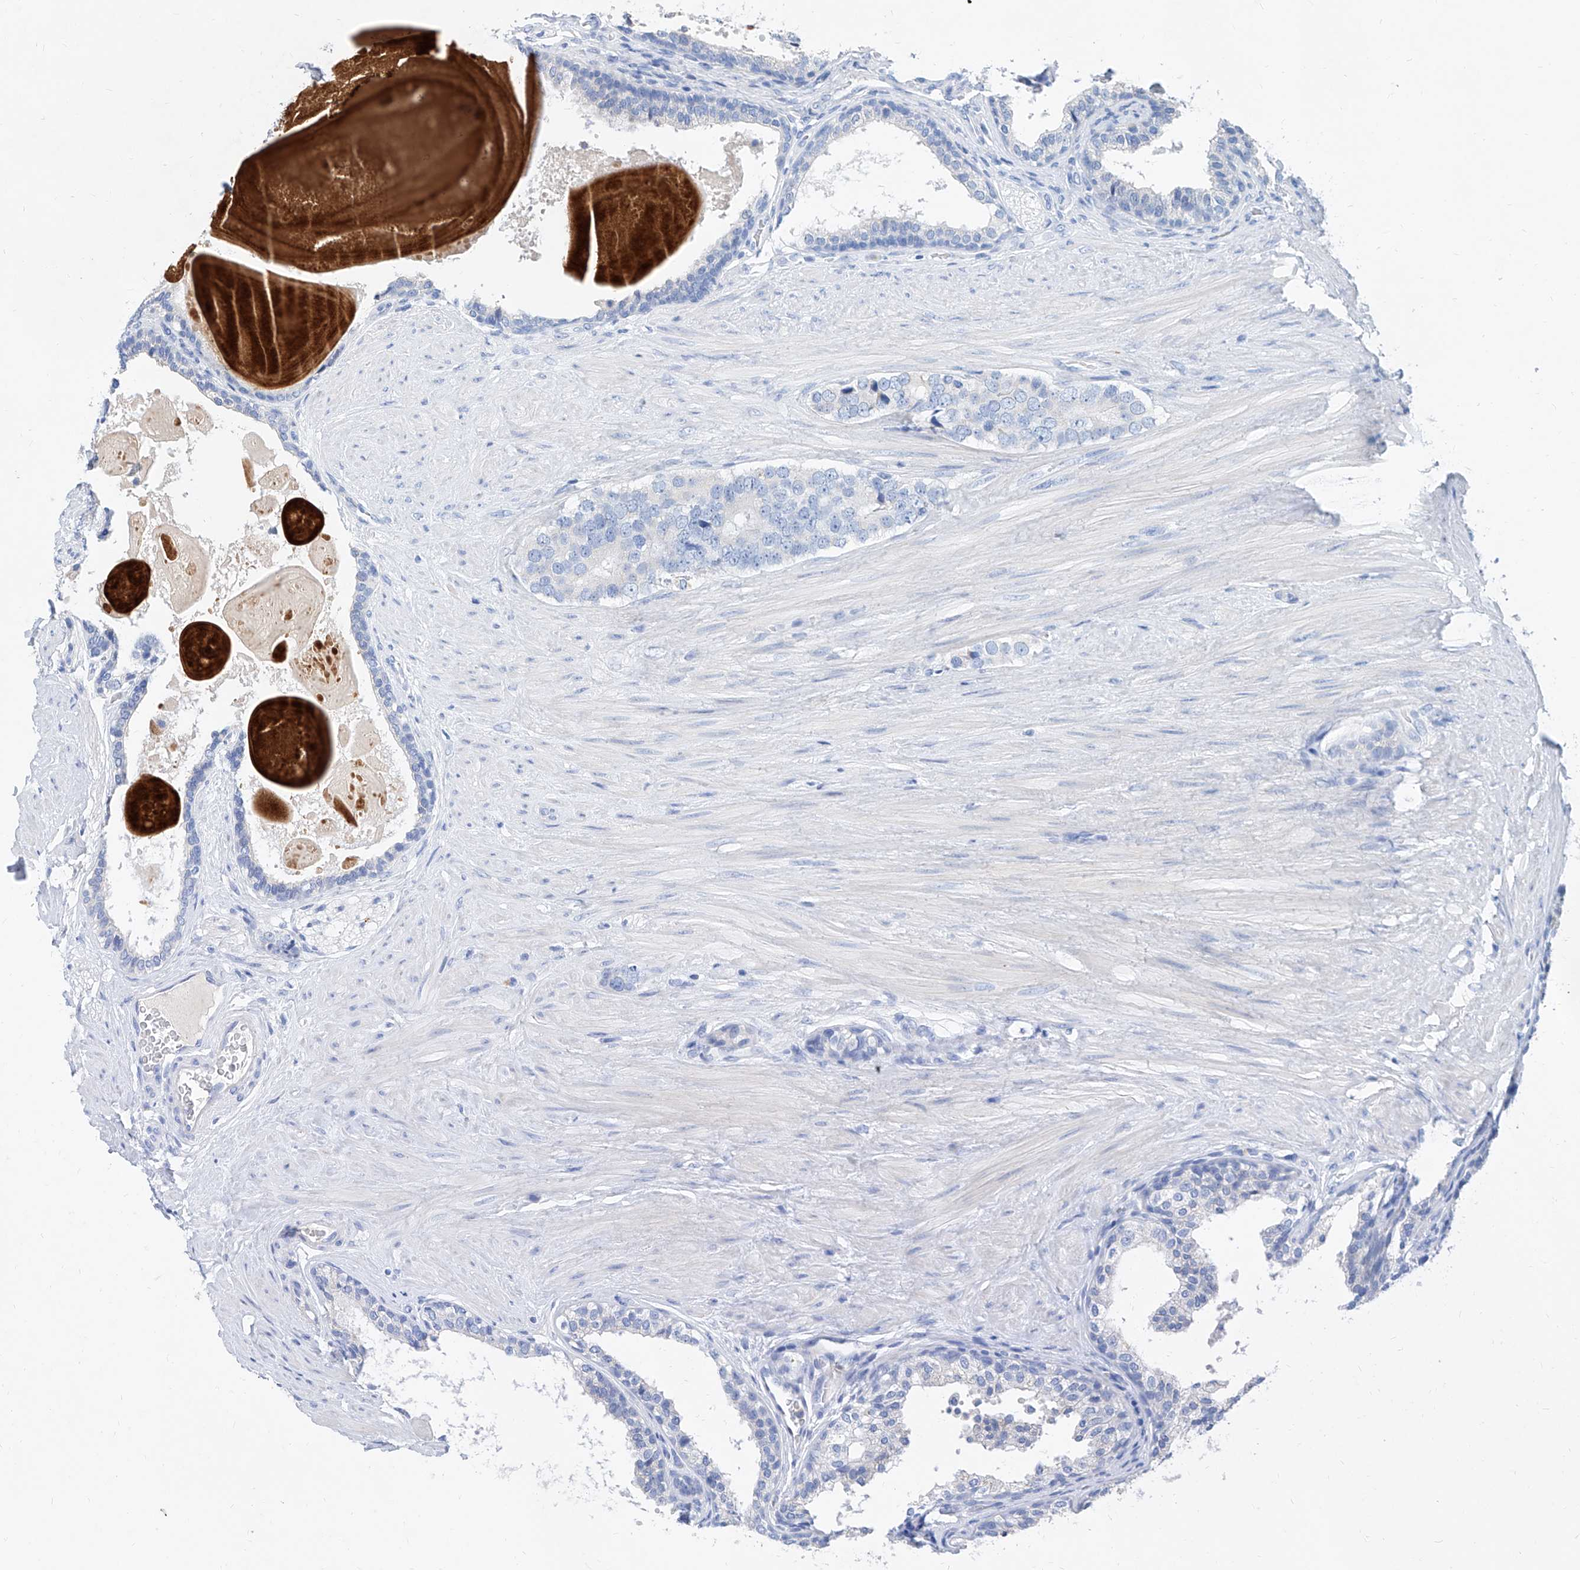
{"staining": {"intensity": "negative", "quantity": "none", "location": "none"}, "tissue": "prostate cancer", "cell_type": "Tumor cells", "image_type": "cancer", "snomed": [{"axis": "morphology", "description": "Adenocarcinoma, High grade"}, {"axis": "topography", "description": "Prostate"}], "caption": "This micrograph is of adenocarcinoma (high-grade) (prostate) stained with immunohistochemistry (IHC) to label a protein in brown with the nuclei are counter-stained blue. There is no expression in tumor cells.", "gene": "SLC25A29", "patient": {"sex": "male", "age": 56}}